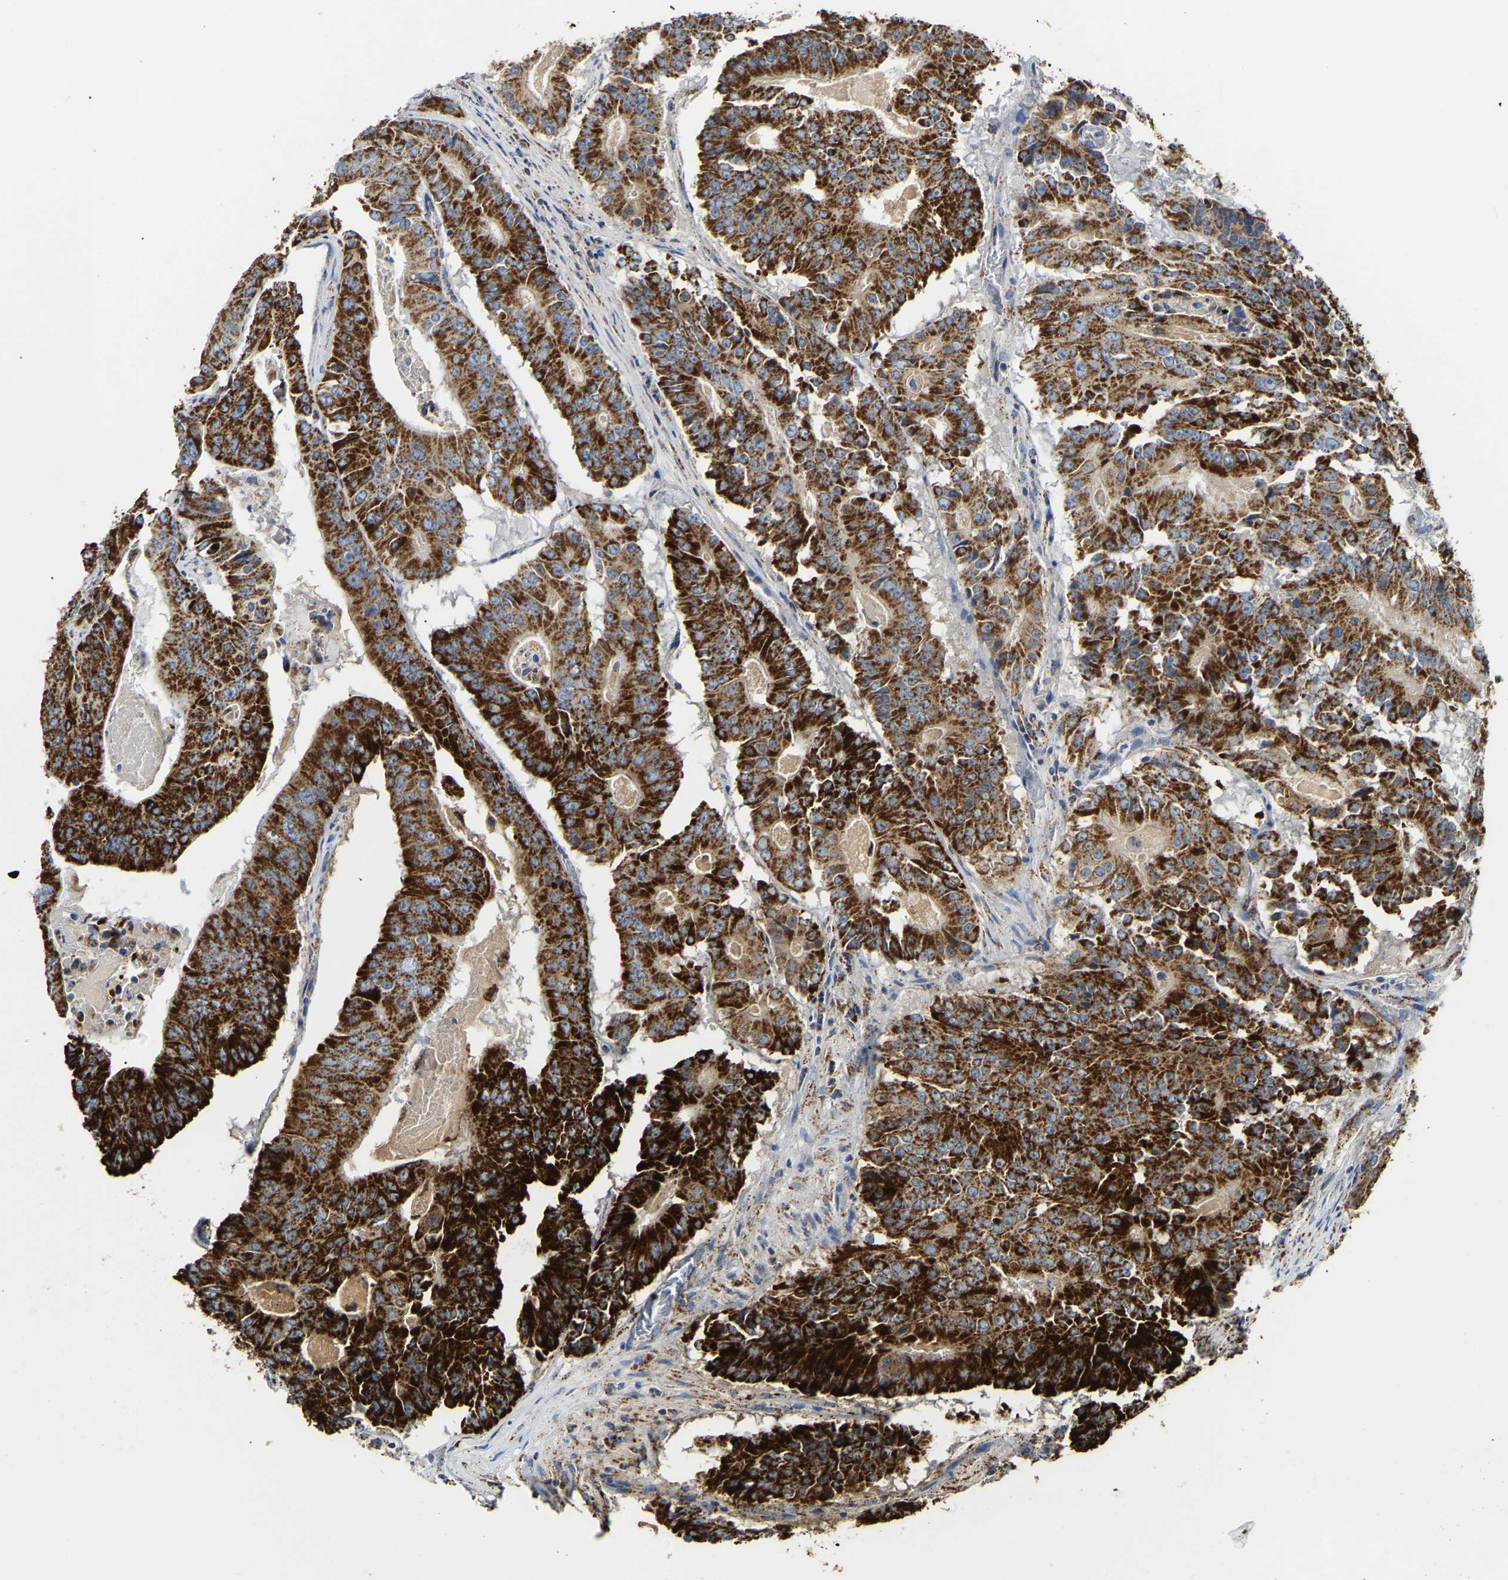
{"staining": {"intensity": "strong", "quantity": ">75%", "location": "cytoplasmic/membranous"}, "tissue": "colorectal cancer", "cell_type": "Tumor cells", "image_type": "cancer", "snomed": [{"axis": "morphology", "description": "Adenocarcinoma, NOS"}, {"axis": "topography", "description": "Colon"}], "caption": "An image of colorectal cancer stained for a protein exhibits strong cytoplasmic/membranous brown staining in tumor cells. (brown staining indicates protein expression, while blue staining denotes nuclei).", "gene": "HIBADH", "patient": {"sex": "male", "age": 87}}